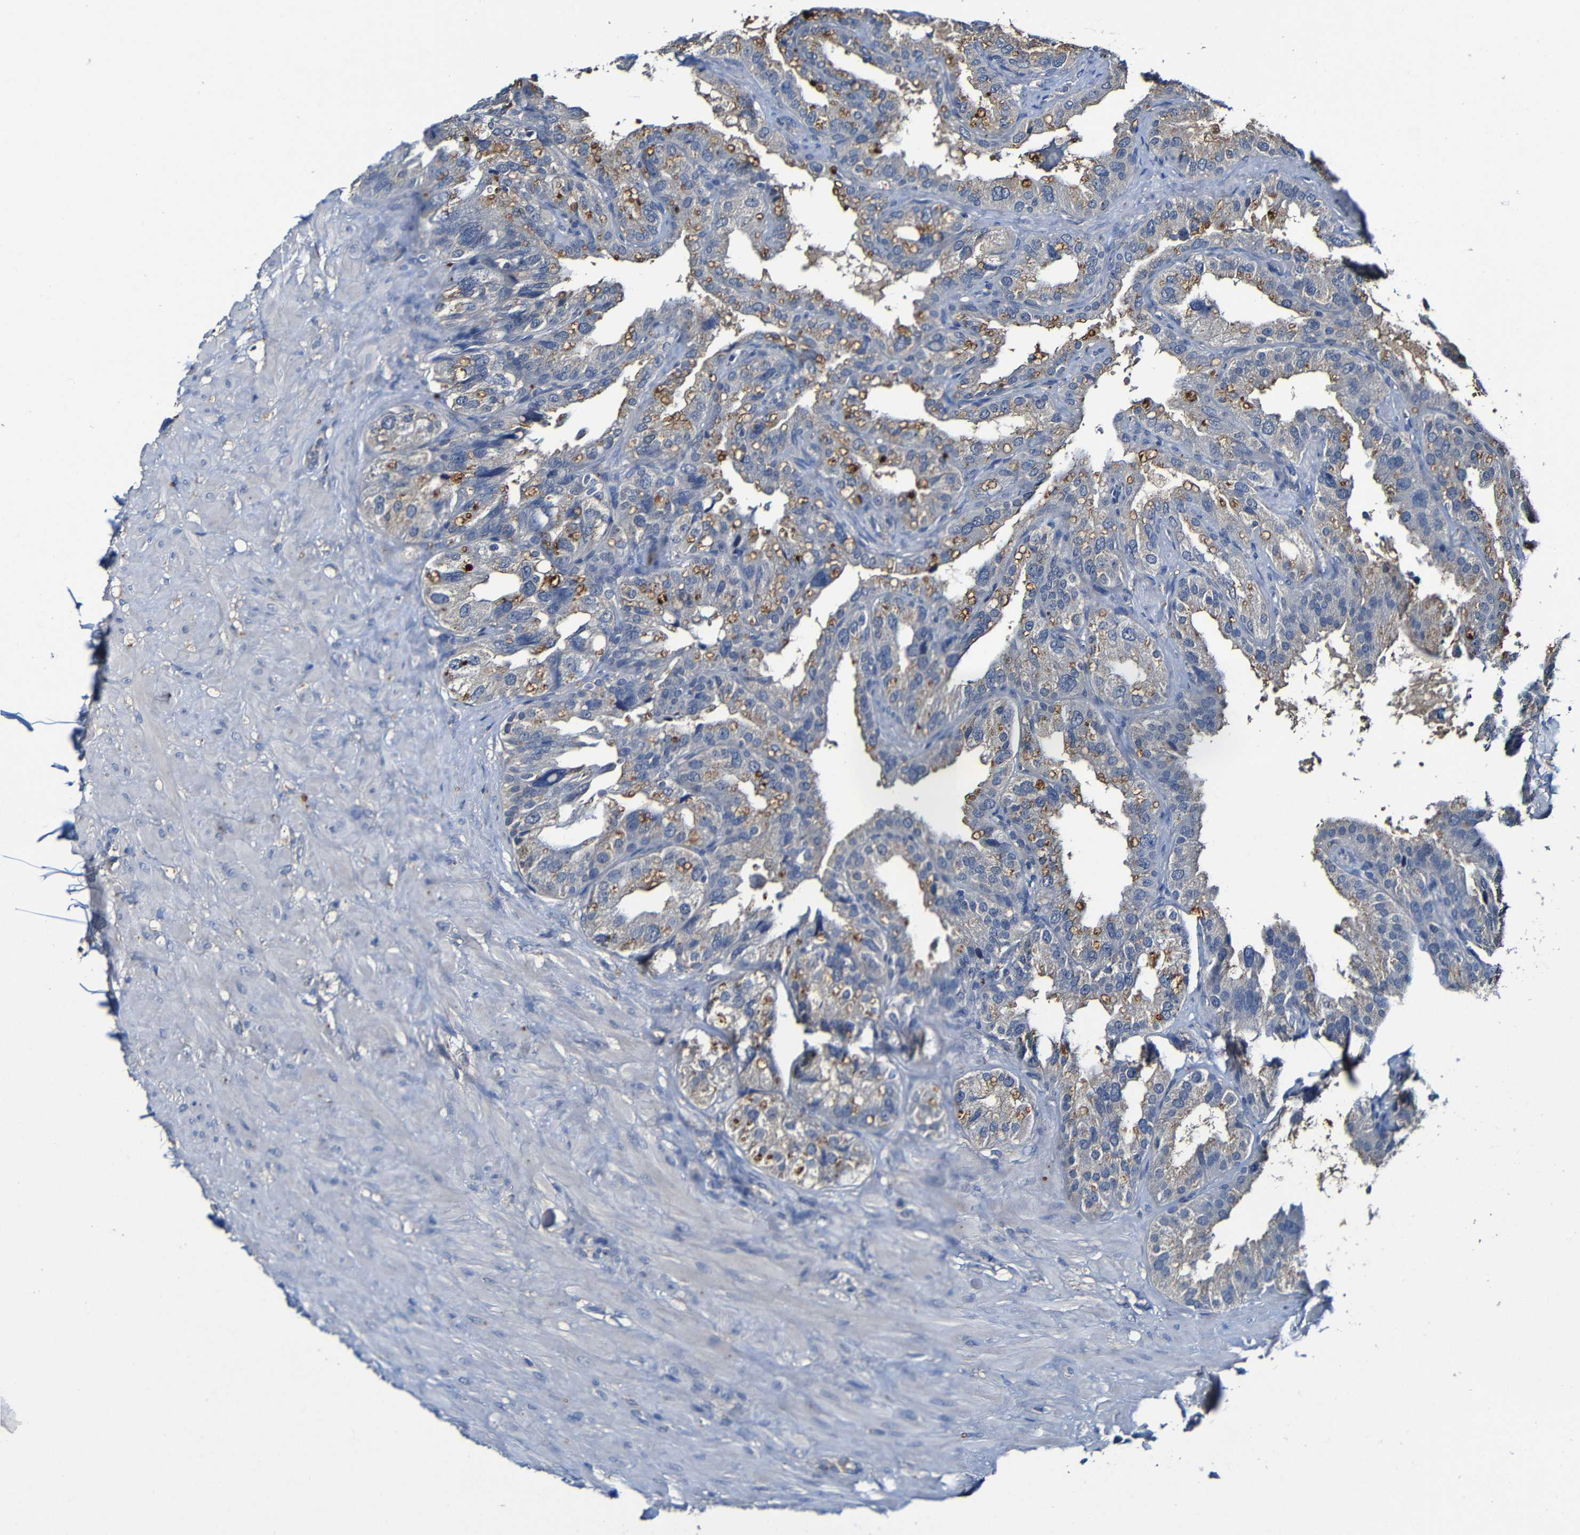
{"staining": {"intensity": "moderate", "quantity": "25%-75%", "location": "cytoplasmic/membranous"}, "tissue": "seminal vesicle", "cell_type": "Glandular cells", "image_type": "normal", "snomed": [{"axis": "morphology", "description": "Normal tissue, NOS"}, {"axis": "topography", "description": "Seminal veicle"}], "caption": "Moderate cytoplasmic/membranous protein positivity is identified in about 25%-75% of glandular cells in seminal vesicle. Using DAB (brown) and hematoxylin (blue) stains, captured at high magnification using brightfield microscopy.", "gene": "LRRC70", "patient": {"sex": "male", "age": 68}}